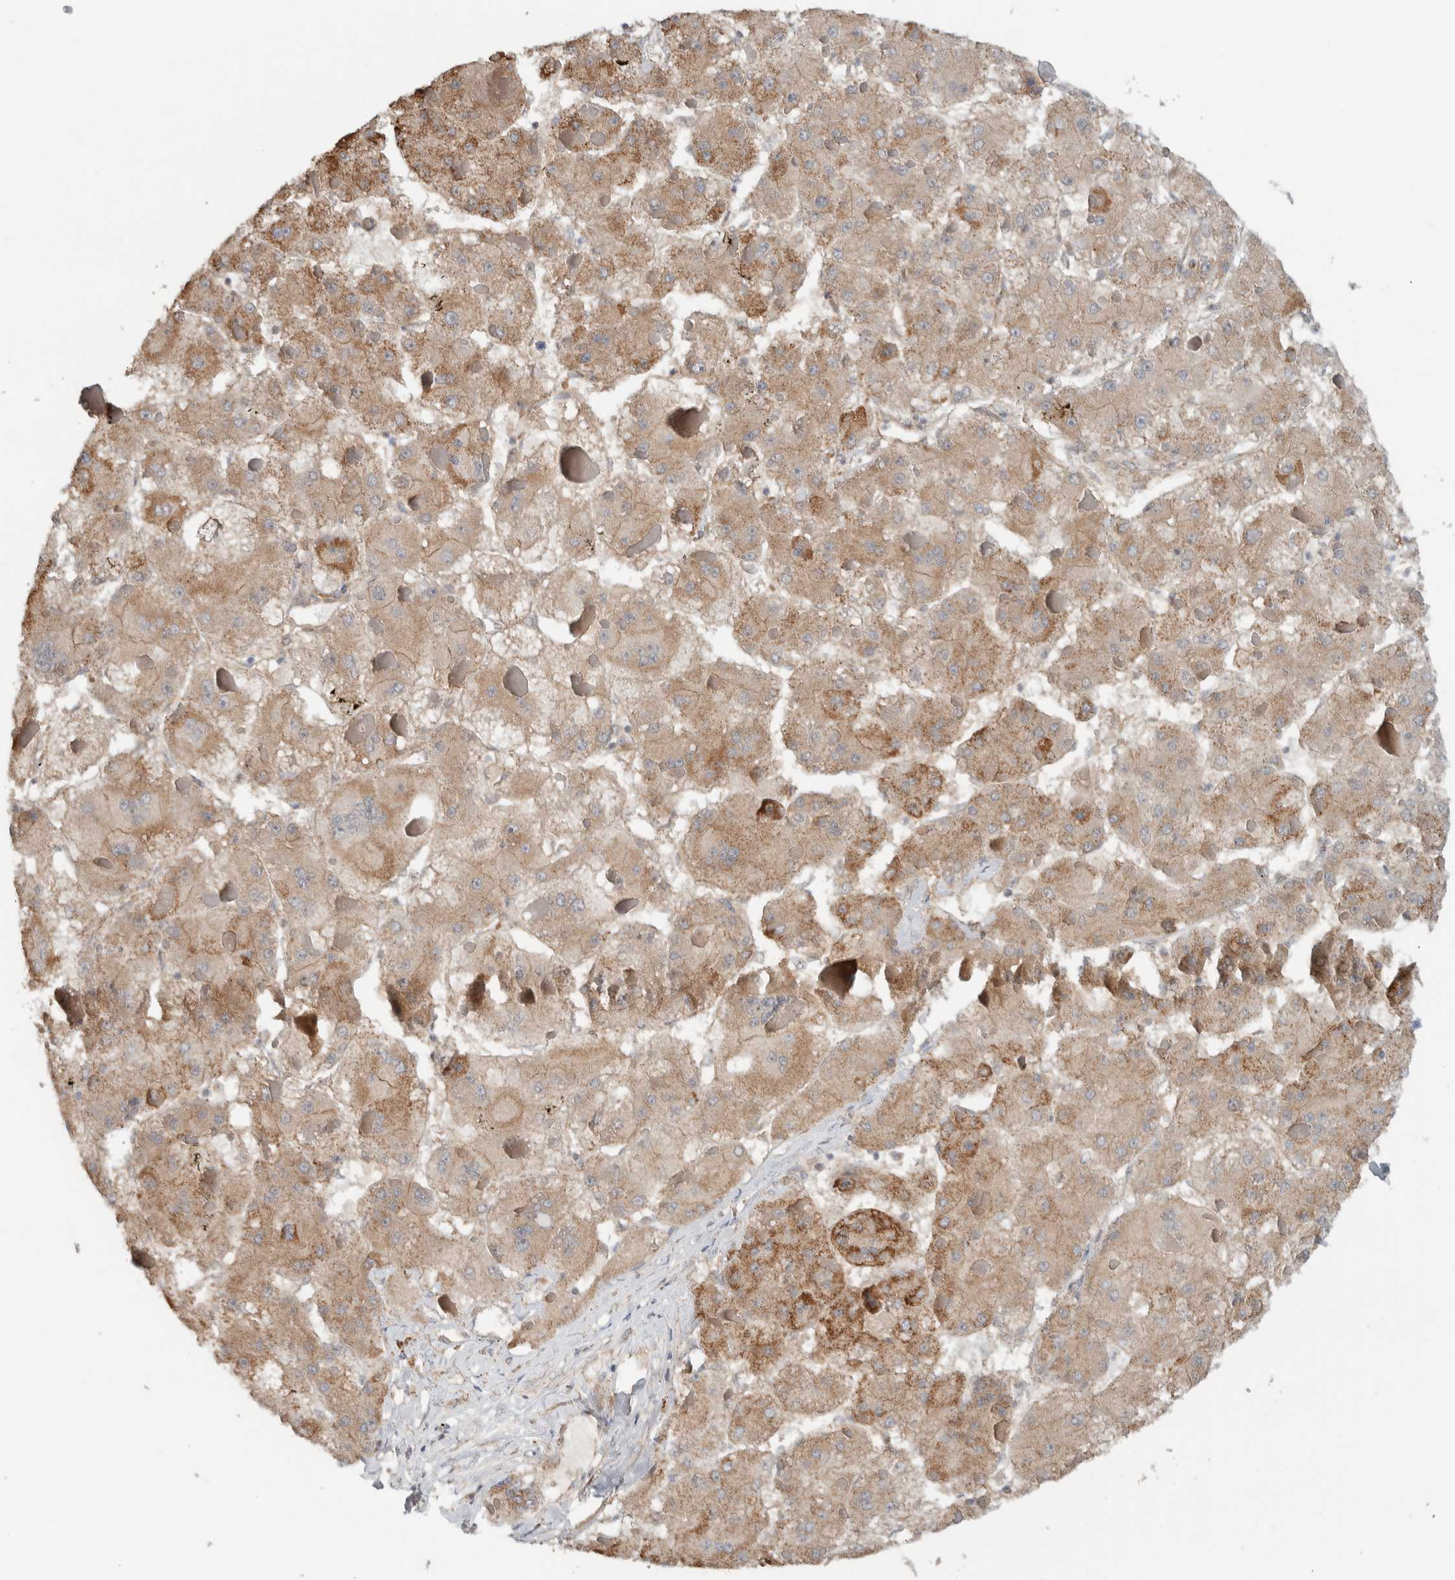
{"staining": {"intensity": "moderate", "quantity": ">75%", "location": "cytoplasmic/membranous"}, "tissue": "liver cancer", "cell_type": "Tumor cells", "image_type": "cancer", "snomed": [{"axis": "morphology", "description": "Carcinoma, Hepatocellular, NOS"}, {"axis": "topography", "description": "Liver"}], "caption": "Immunohistochemical staining of human hepatocellular carcinoma (liver) shows moderate cytoplasmic/membranous protein expression in approximately >75% of tumor cells. The protein of interest is stained brown, and the nuclei are stained in blue (DAB (3,3'-diaminobenzidine) IHC with brightfield microscopy, high magnification).", "gene": "RERE", "patient": {"sex": "female", "age": 73}}